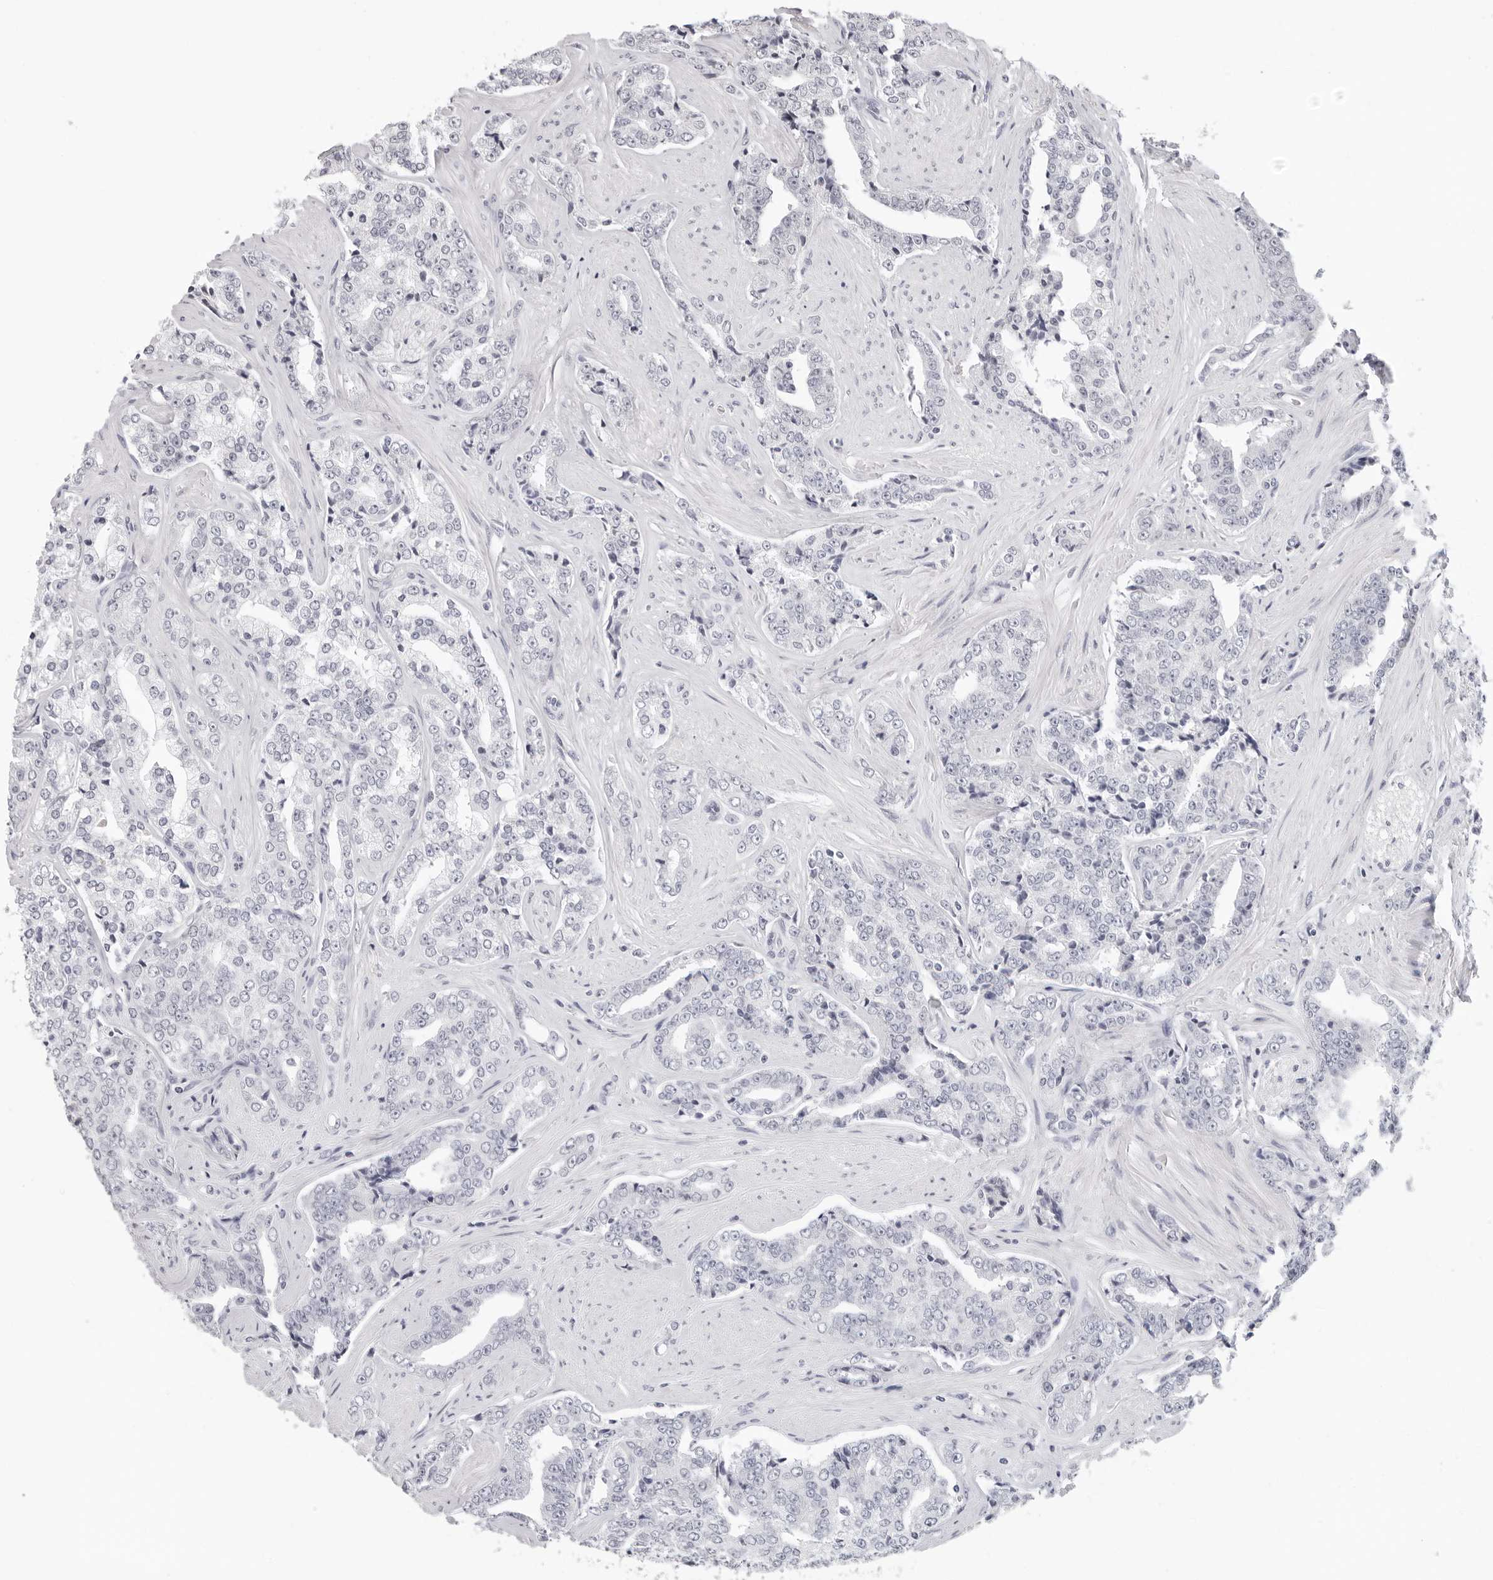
{"staining": {"intensity": "negative", "quantity": "none", "location": "none"}, "tissue": "prostate cancer", "cell_type": "Tumor cells", "image_type": "cancer", "snomed": [{"axis": "morphology", "description": "Adenocarcinoma, High grade"}, {"axis": "topography", "description": "Prostate"}], "caption": "This is a histopathology image of IHC staining of adenocarcinoma (high-grade) (prostate), which shows no expression in tumor cells.", "gene": "EDN2", "patient": {"sex": "male", "age": 71}}